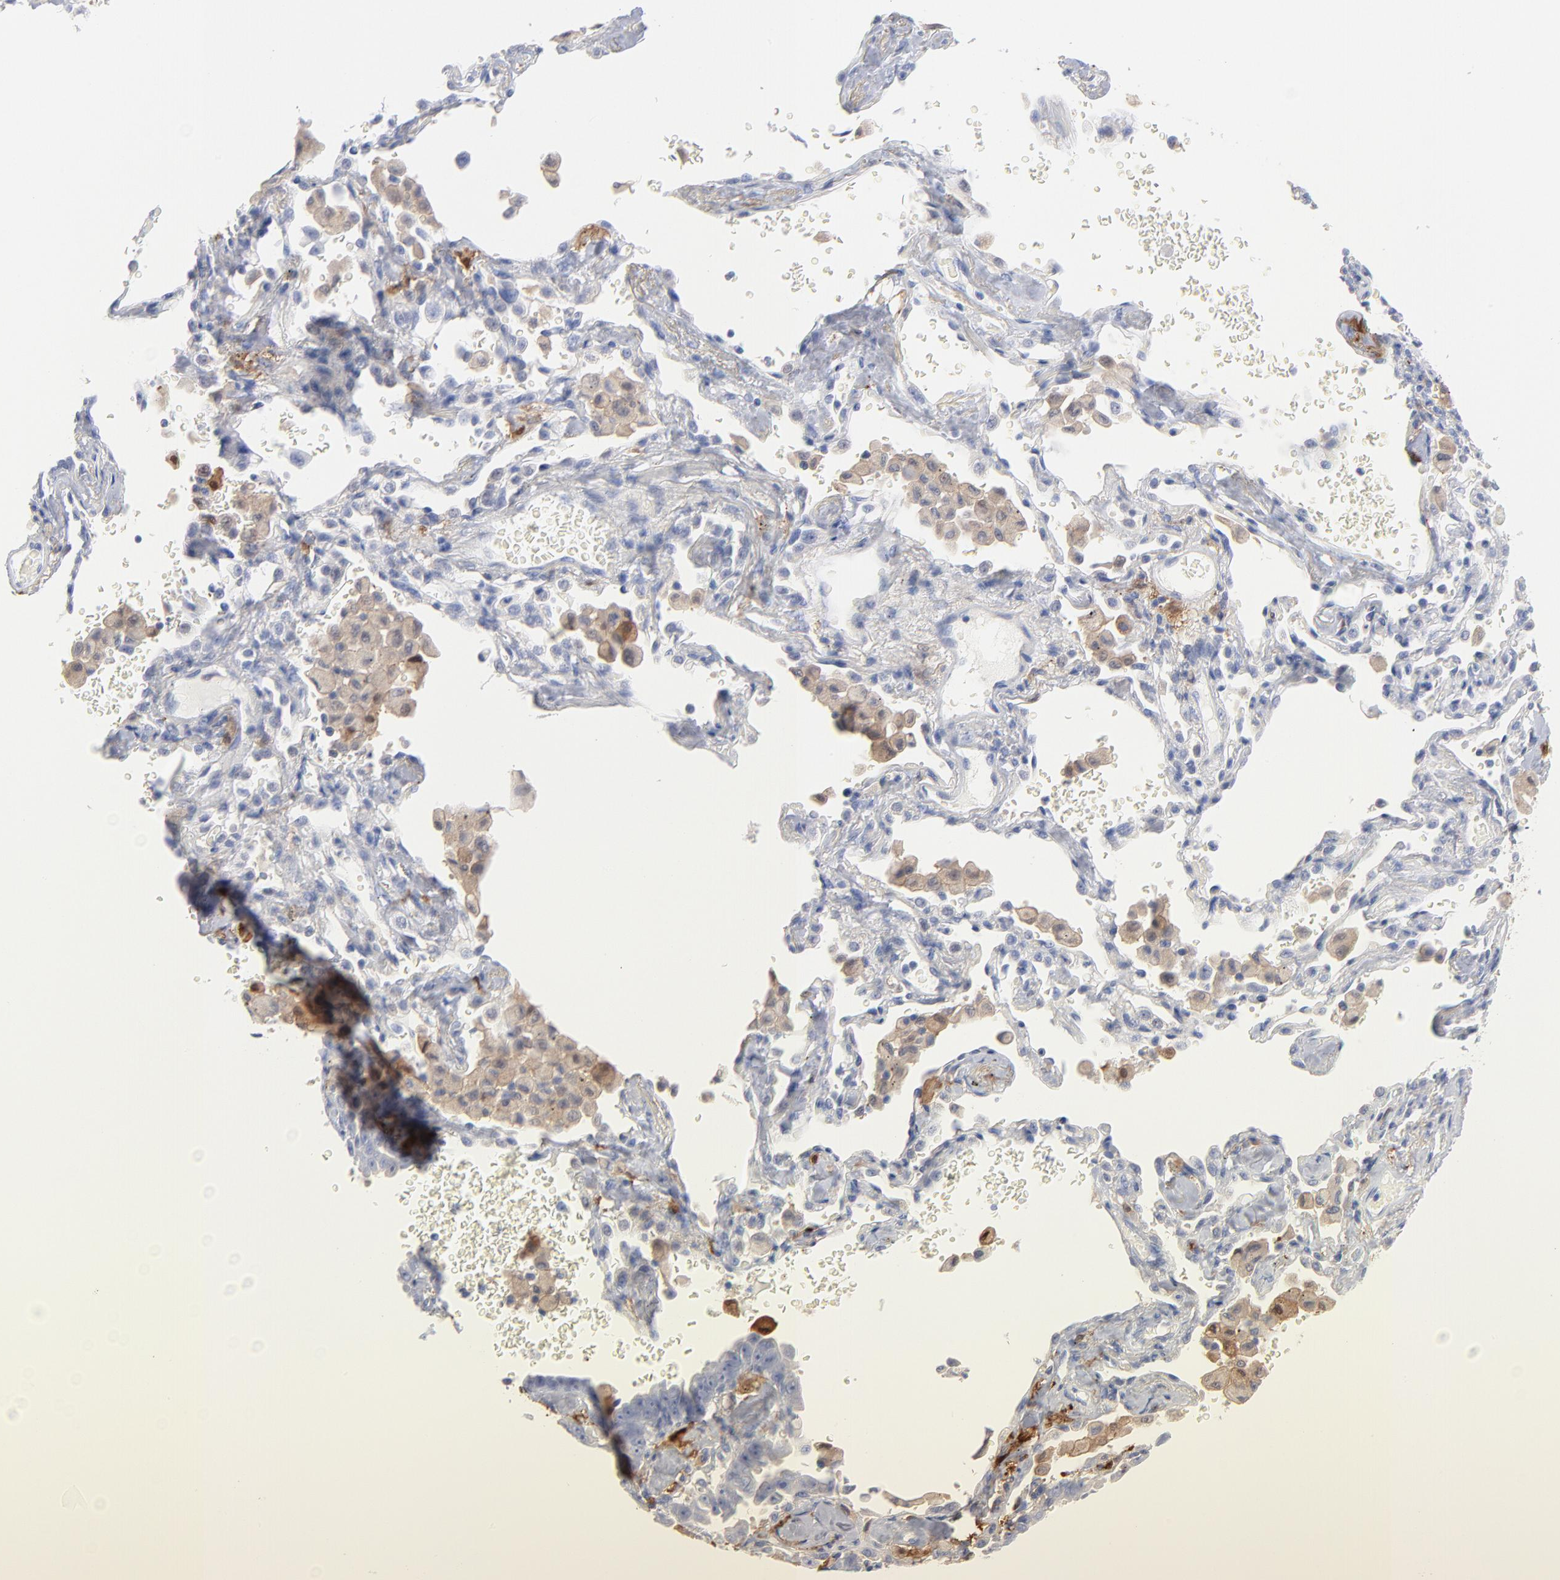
{"staining": {"intensity": "negative", "quantity": "none", "location": "none"}, "tissue": "lung cancer", "cell_type": "Tumor cells", "image_type": "cancer", "snomed": [{"axis": "morphology", "description": "Adenocarcinoma, NOS"}, {"axis": "topography", "description": "Lung"}], "caption": "Tumor cells are negative for brown protein staining in lung adenocarcinoma.", "gene": "IFIT2", "patient": {"sex": "female", "age": 64}}